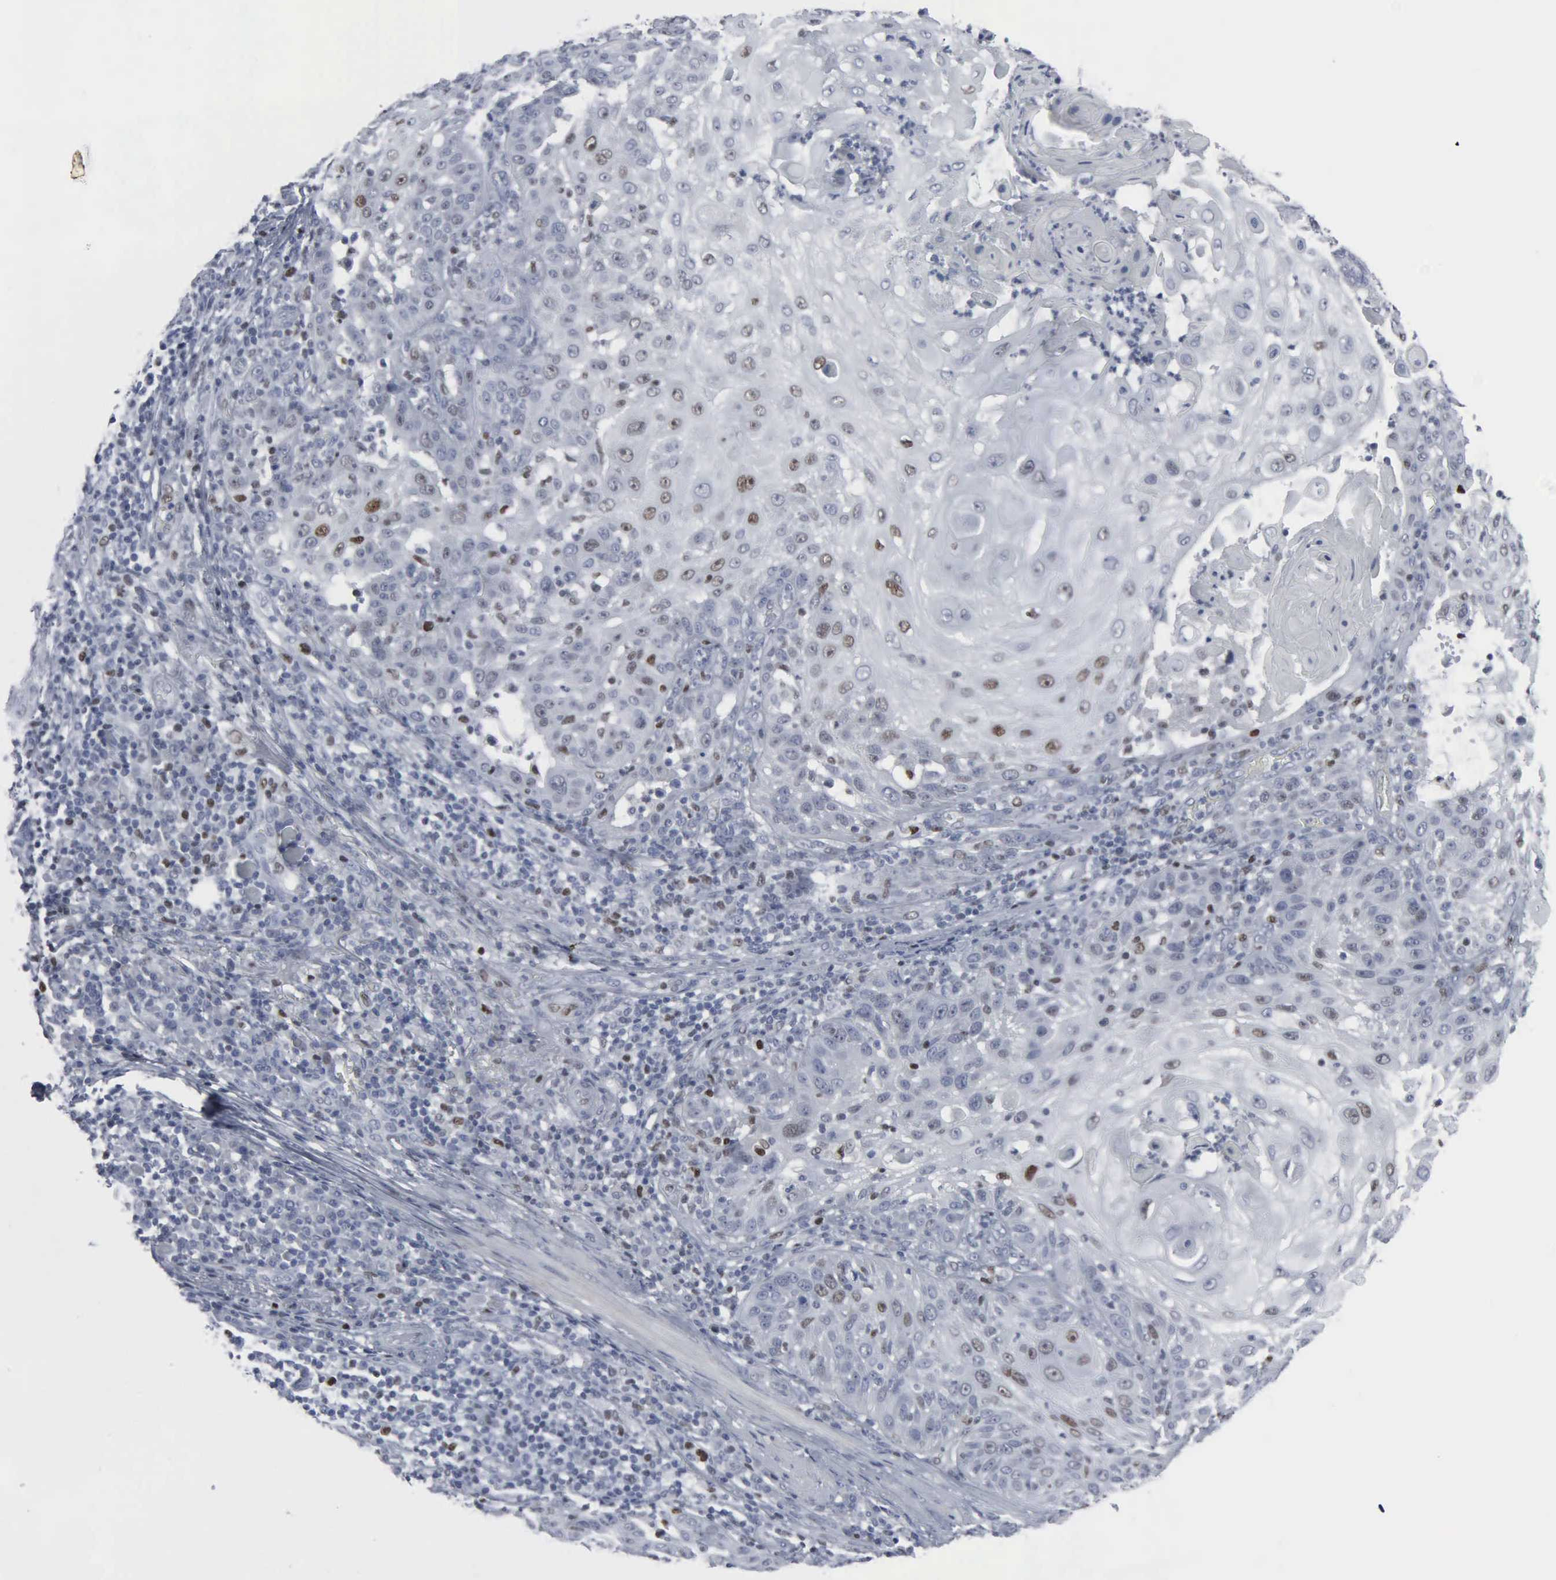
{"staining": {"intensity": "weak", "quantity": "<25%", "location": "nuclear"}, "tissue": "skin cancer", "cell_type": "Tumor cells", "image_type": "cancer", "snomed": [{"axis": "morphology", "description": "Squamous cell carcinoma, NOS"}, {"axis": "topography", "description": "Skin"}], "caption": "This is a photomicrograph of immunohistochemistry (IHC) staining of squamous cell carcinoma (skin), which shows no expression in tumor cells.", "gene": "CCND3", "patient": {"sex": "female", "age": 89}}